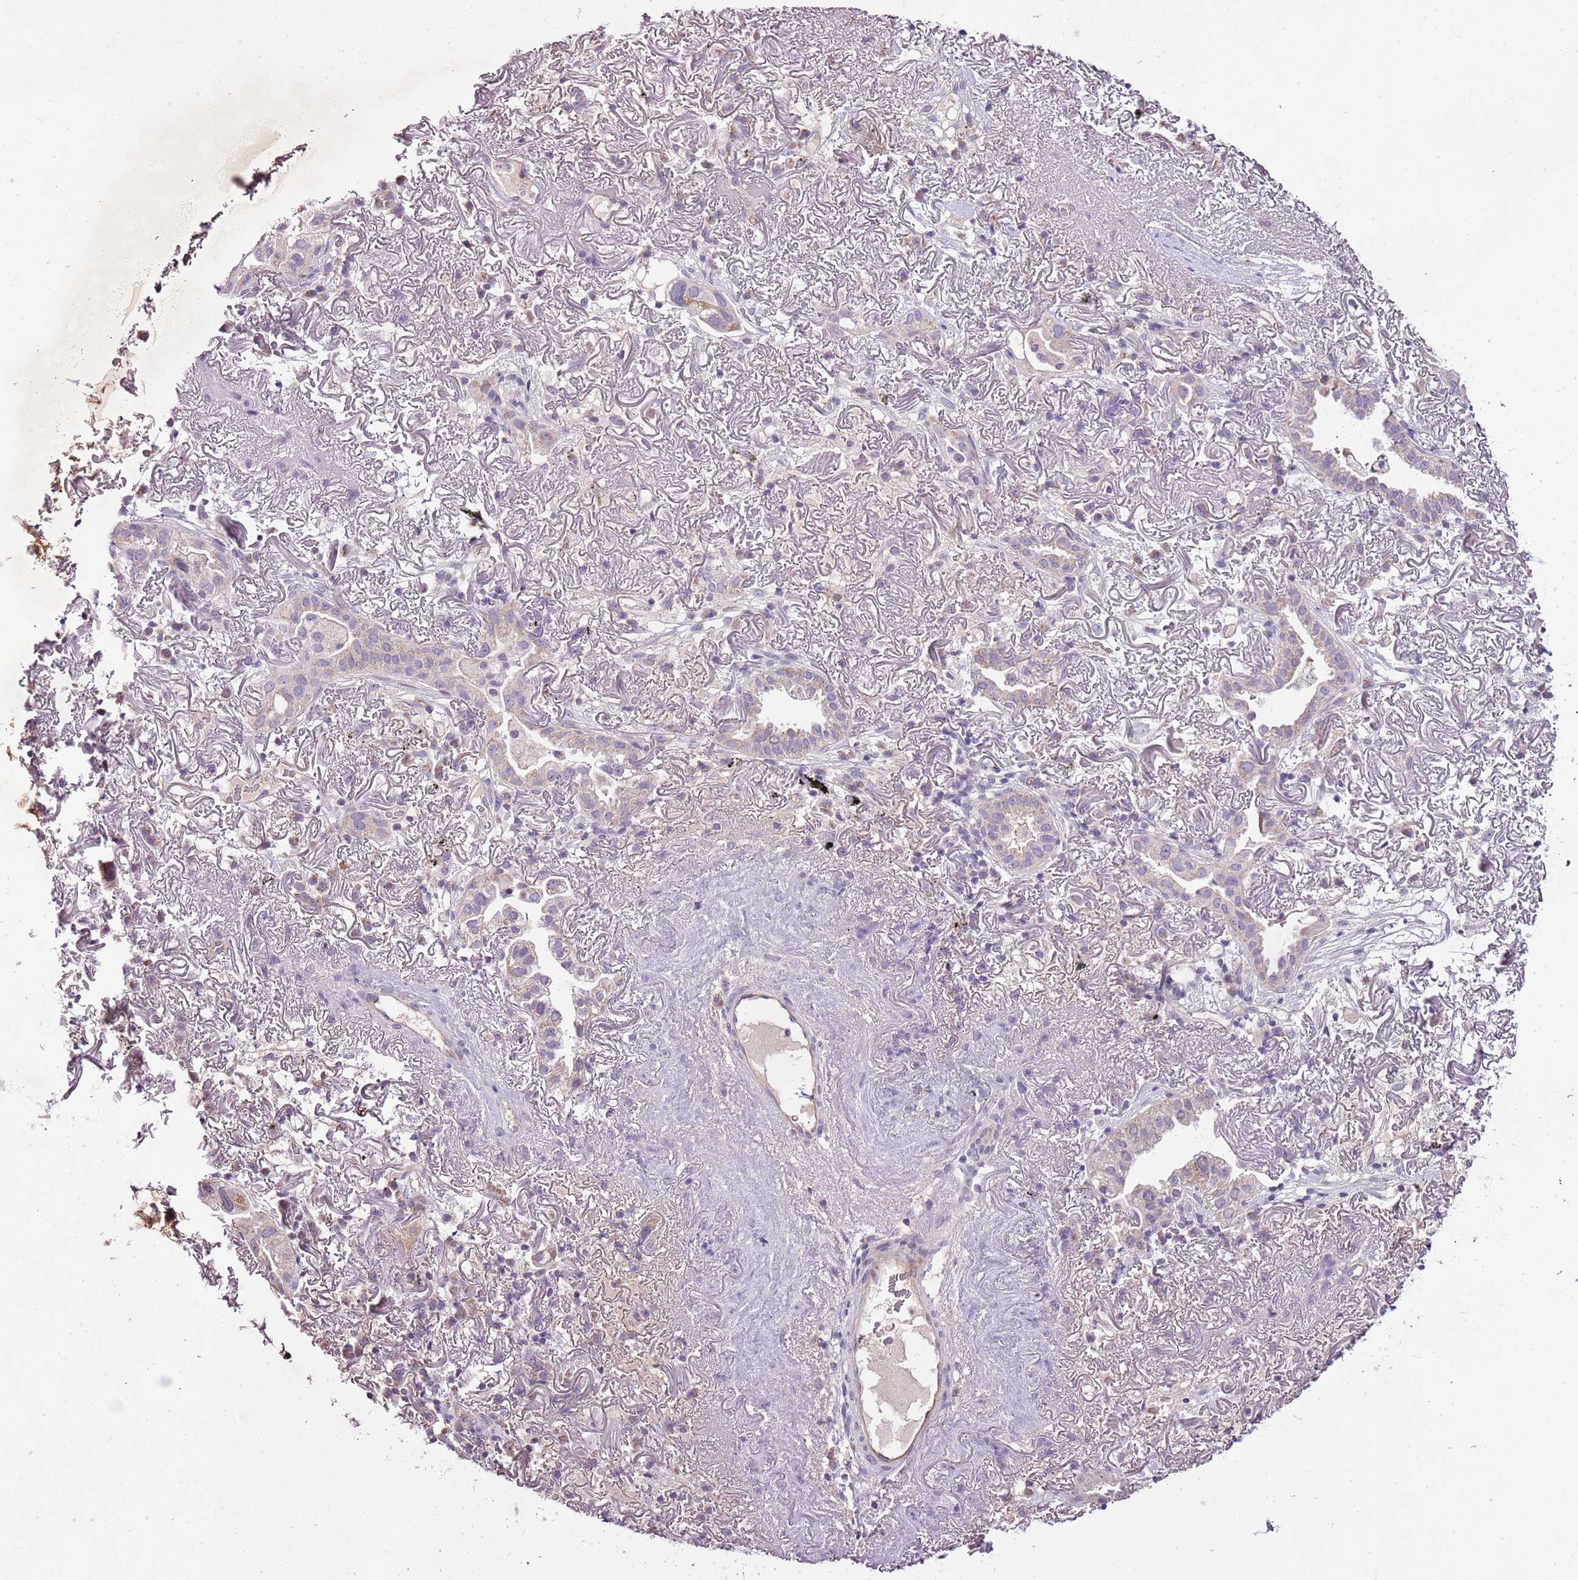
{"staining": {"intensity": "negative", "quantity": "none", "location": "none"}, "tissue": "lung cancer", "cell_type": "Tumor cells", "image_type": "cancer", "snomed": [{"axis": "morphology", "description": "Adenocarcinoma, NOS"}, {"axis": "topography", "description": "Lung"}], "caption": "Immunohistochemistry (IHC) of human lung cancer (adenocarcinoma) exhibits no staining in tumor cells. Nuclei are stained in blue.", "gene": "CMKLR1", "patient": {"sex": "female", "age": 69}}